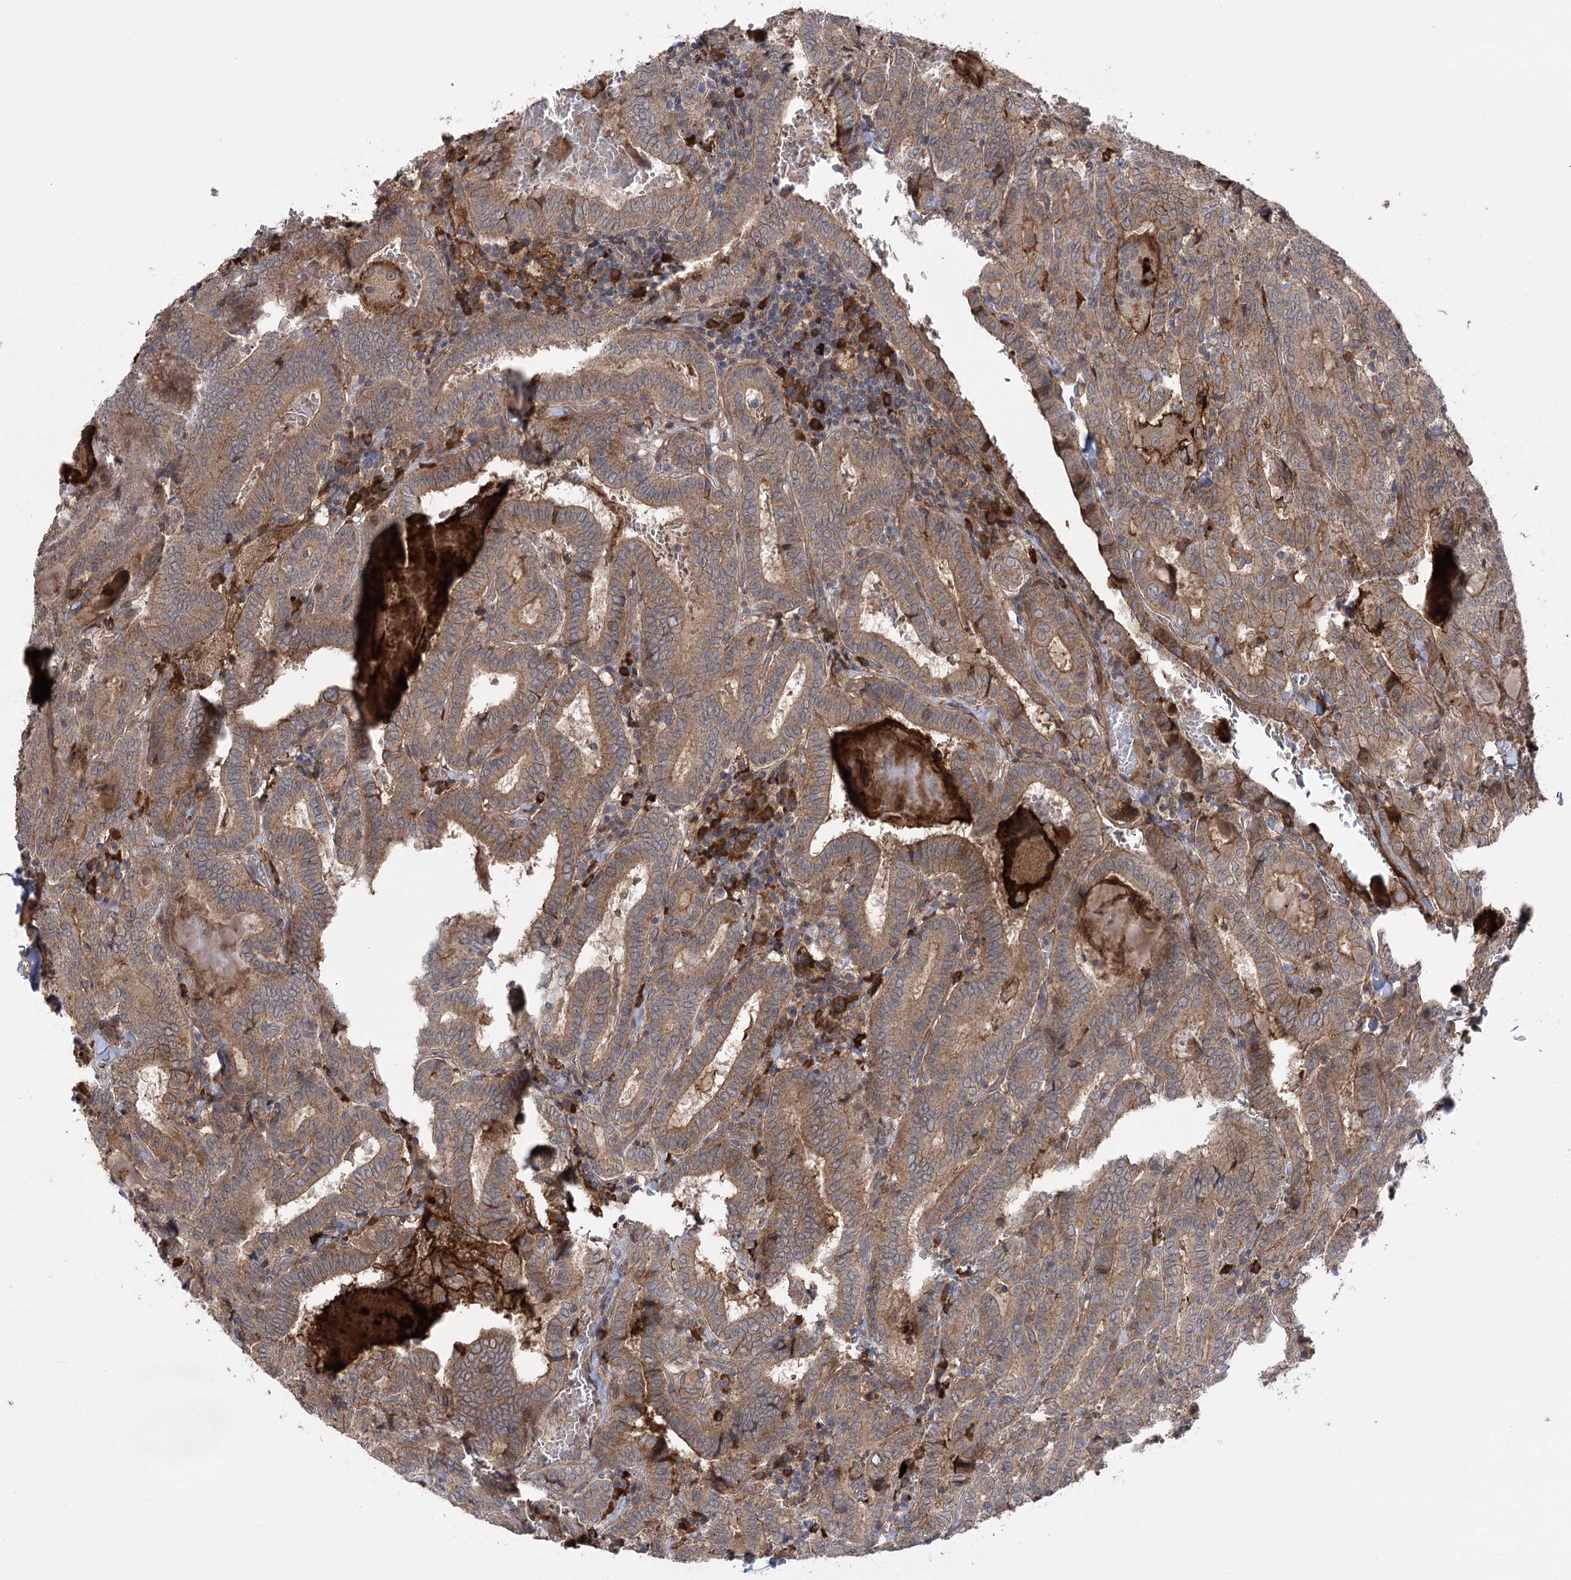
{"staining": {"intensity": "moderate", "quantity": ">75%", "location": "cytoplasmic/membranous"}, "tissue": "thyroid cancer", "cell_type": "Tumor cells", "image_type": "cancer", "snomed": [{"axis": "morphology", "description": "Papillary adenocarcinoma, NOS"}, {"axis": "topography", "description": "Thyroid gland"}], "caption": "An image of human thyroid cancer (papillary adenocarcinoma) stained for a protein shows moderate cytoplasmic/membranous brown staining in tumor cells.", "gene": "KCNN2", "patient": {"sex": "female", "age": 72}}